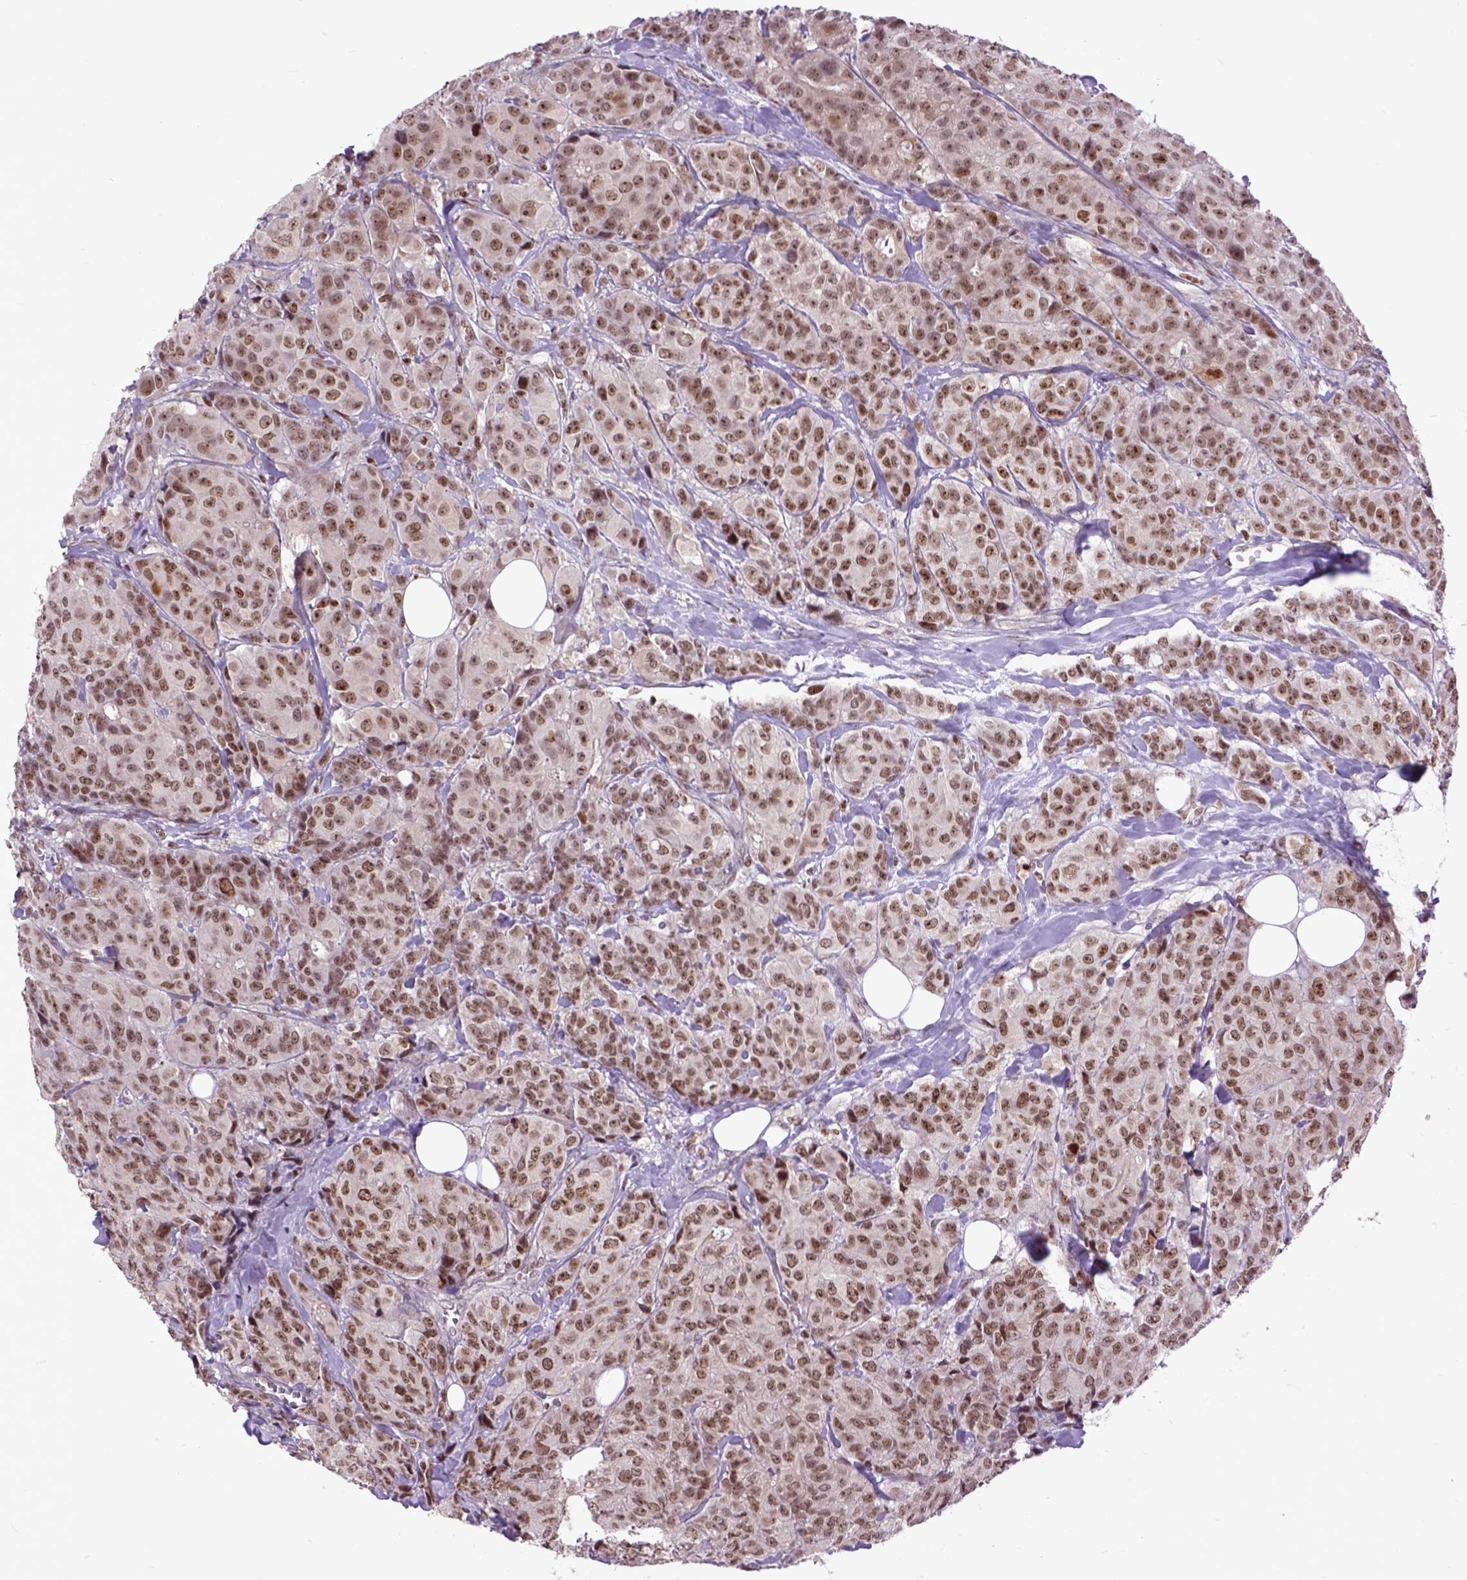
{"staining": {"intensity": "moderate", "quantity": ">75%", "location": "cytoplasmic/membranous,nuclear"}, "tissue": "breast cancer", "cell_type": "Tumor cells", "image_type": "cancer", "snomed": [{"axis": "morphology", "description": "Duct carcinoma"}, {"axis": "topography", "description": "Breast"}], "caption": "This histopathology image demonstrates immunohistochemistry staining of human breast intraductal carcinoma, with medium moderate cytoplasmic/membranous and nuclear staining in approximately >75% of tumor cells.", "gene": "RCC2", "patient": {"sex": "female", "age": 43}}